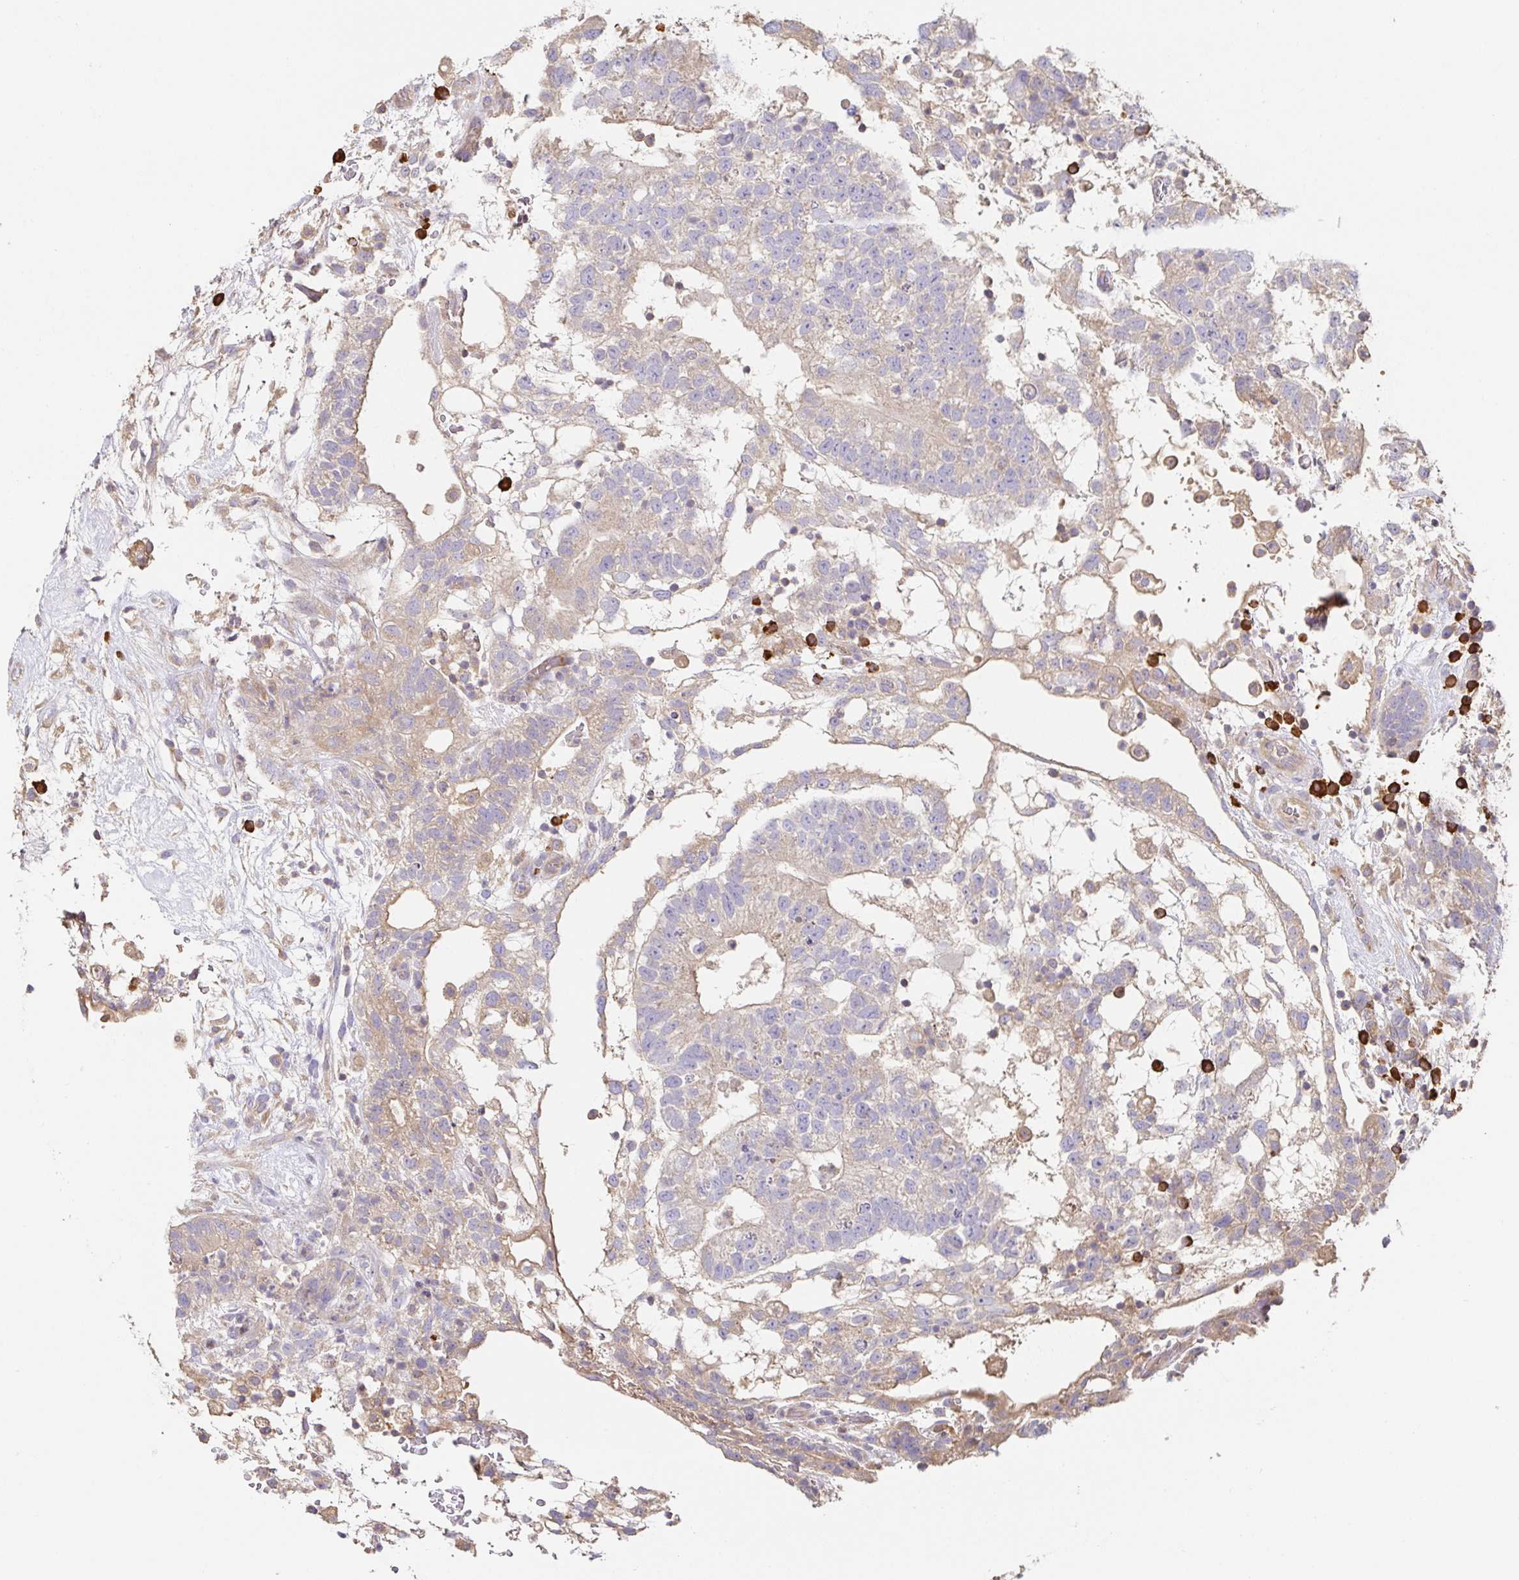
{"staining": {"intensity": "weak", "quantity": "<25%", "location": "cytoplasmic/membranous"}, "tissue": "testis cancer", "cell_type": "Tumor cells", "image_type": "cancer", "snomed": [{"axis": "morphology", "description": "Normal tissue, NOS"}, {"axis": "morphology", "description": "Carcinoma, Embryonal, NOS"}, {"axis": "topography", "description": "Testis"}], "caption": "This is an immunohistochemistry (IHC) photomicrograph of testis cancer. There is no positivity in tumor cells.", "gene": "HAGH", "patient": {"sex": "male", "age": 32}}